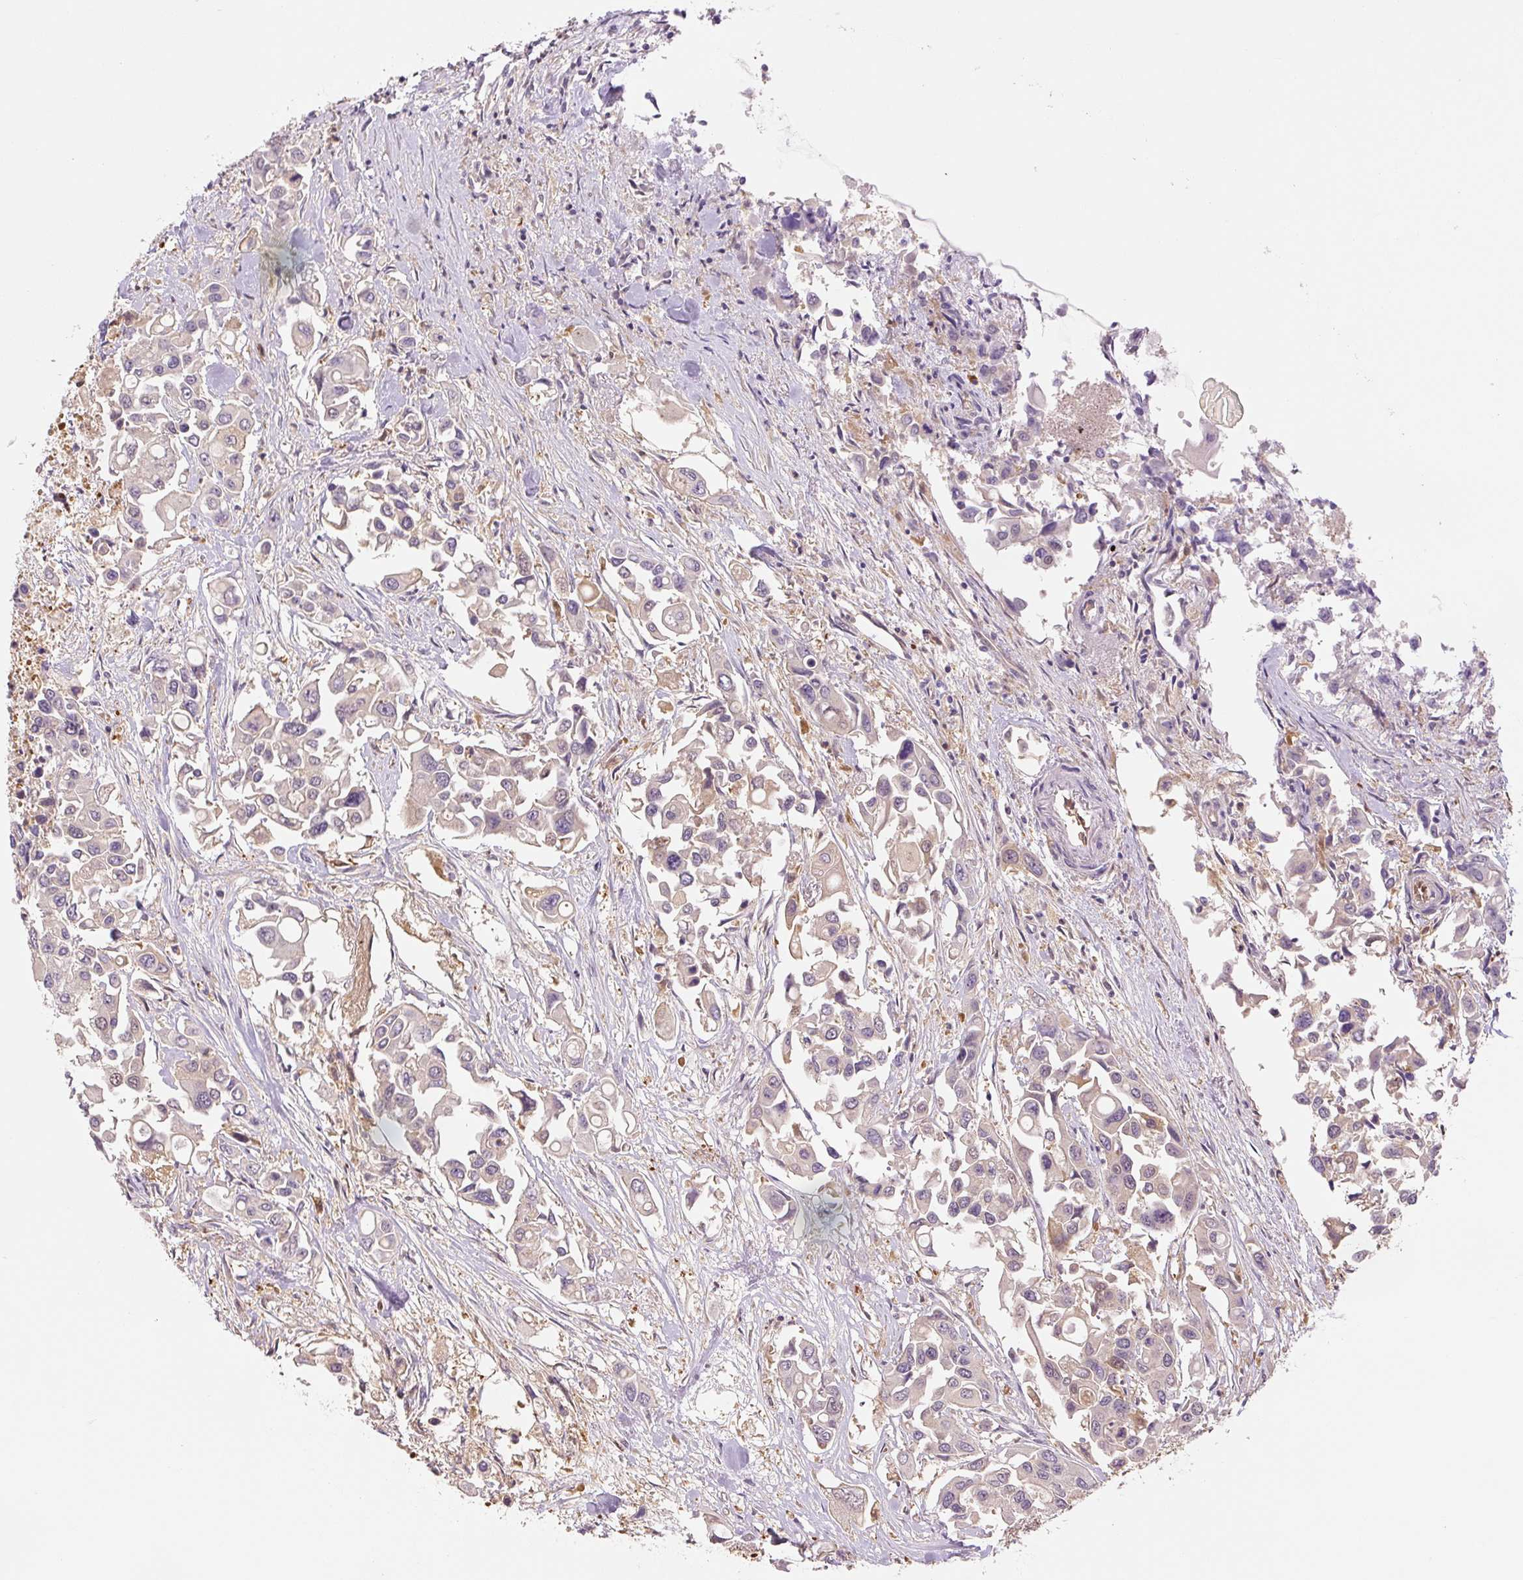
{"staining": {"intensity": "weak", "quantity": "<25%", "location": "cytoplasmic/membranous"}, "tissue": "colorectal cancer", "cell_type": "Tumor cells", "image_type": "cancer", "snomed": [{"axis": "morphology", "description": "Adenocarcinoma, NOS"}, {"axis": "topography", "description": "Colon"}], "caption": "High power microscopy photomicrograph of an immunohistochemistry (IHC) histopathology image of colorectal adenocarcinoma, revealing no significant expression in tumor cells. (Immunohistochemistry (ihc), brightfield microscopy, high magnification).", "gene": "SPSB2", "patient": {"sex": "male", "age": 77}}